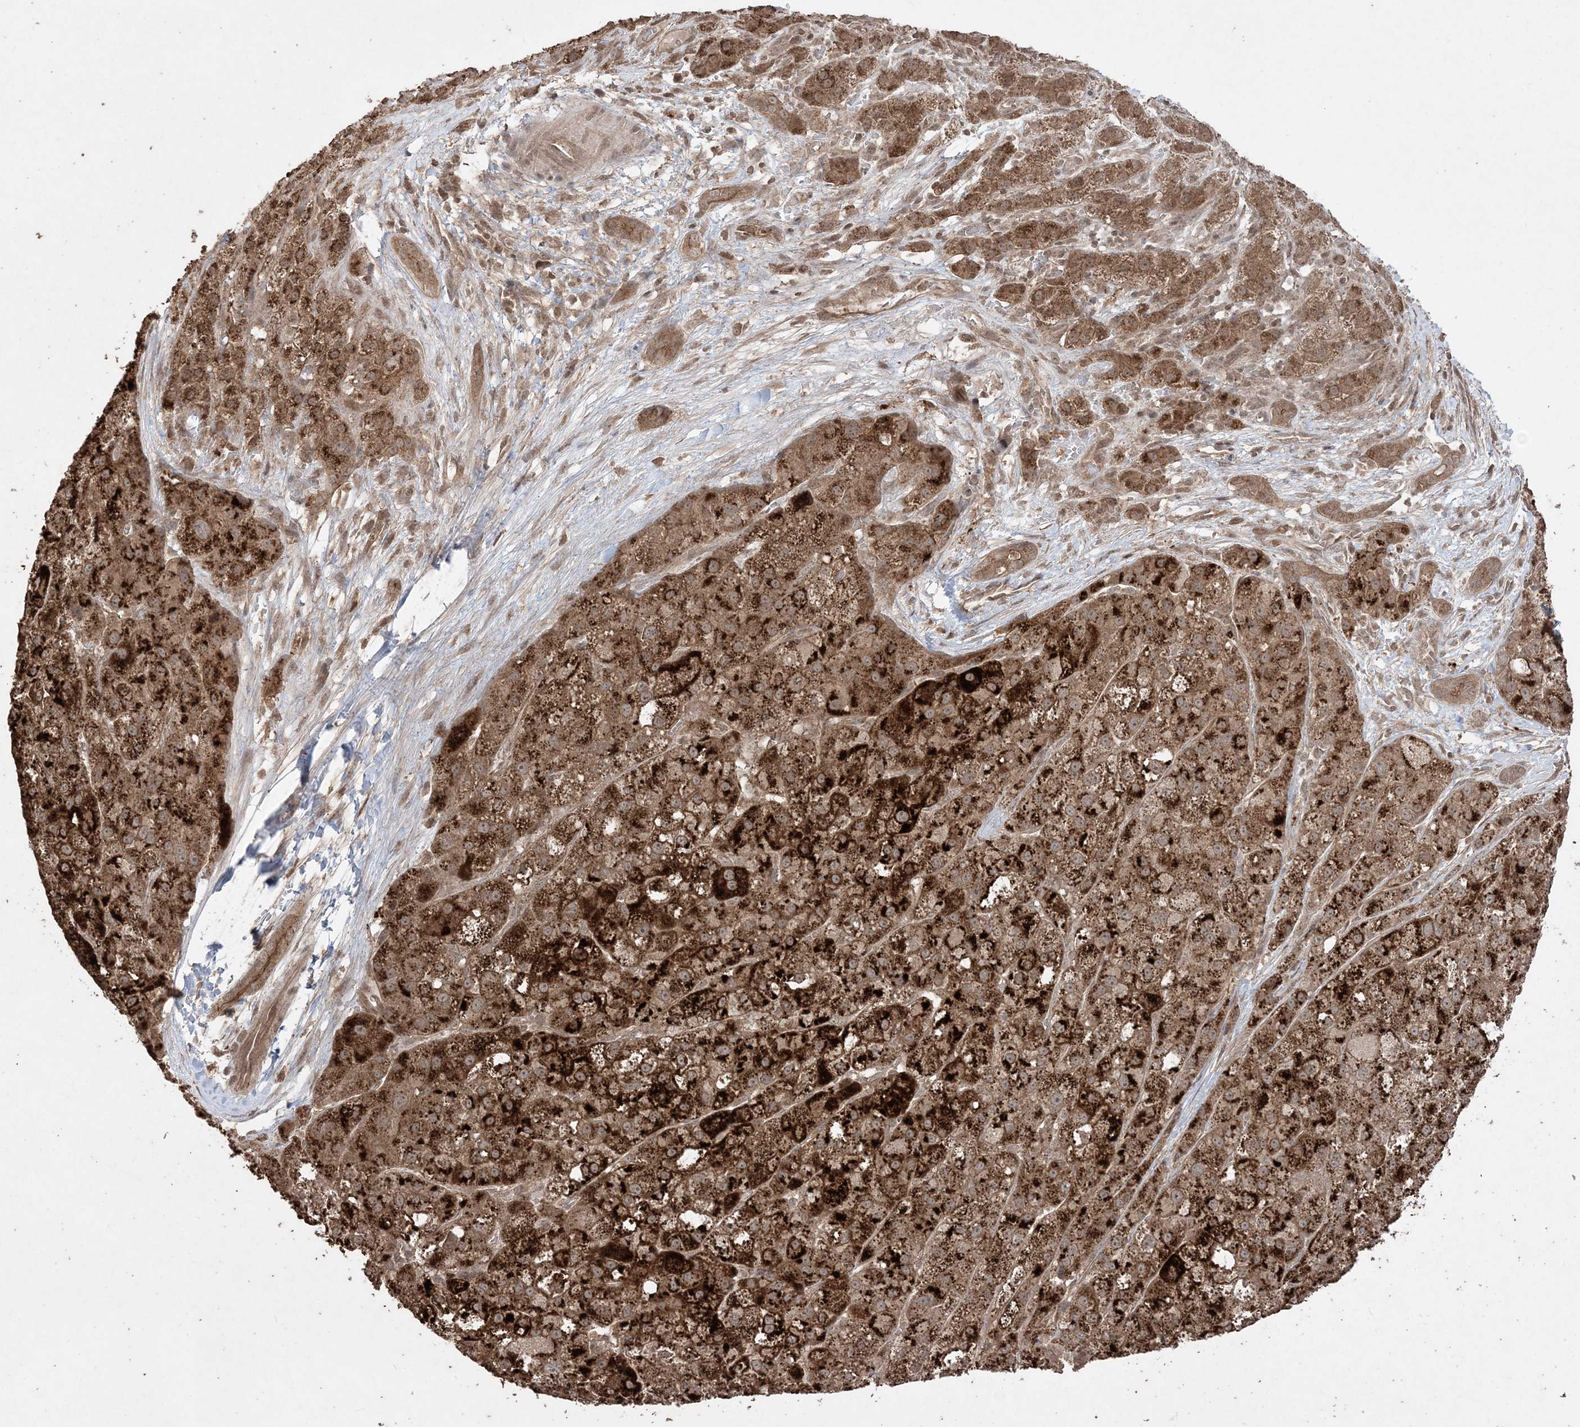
{"staining": {"intensity": "strong", "quantity": ">75%", "location": "cytoplasmic/membranous"}, "tissue": "liver cancer", "cell_type": "Tumor cells", "image_type": "cancer", "snomed": [{"axis": "morphology", "description": "Carcinoma, Hepatocellular, NOS"}, {"axis": "topography", "description": "Liver"}], "caption": "A brown stain highlights strong cytoplasmic/membranous expression of a protein in liver cancer (hepatocellular carcinoma) tumor cells.", "gene": "EHHADH", "patient": {"sex": "male", "age": 57}}